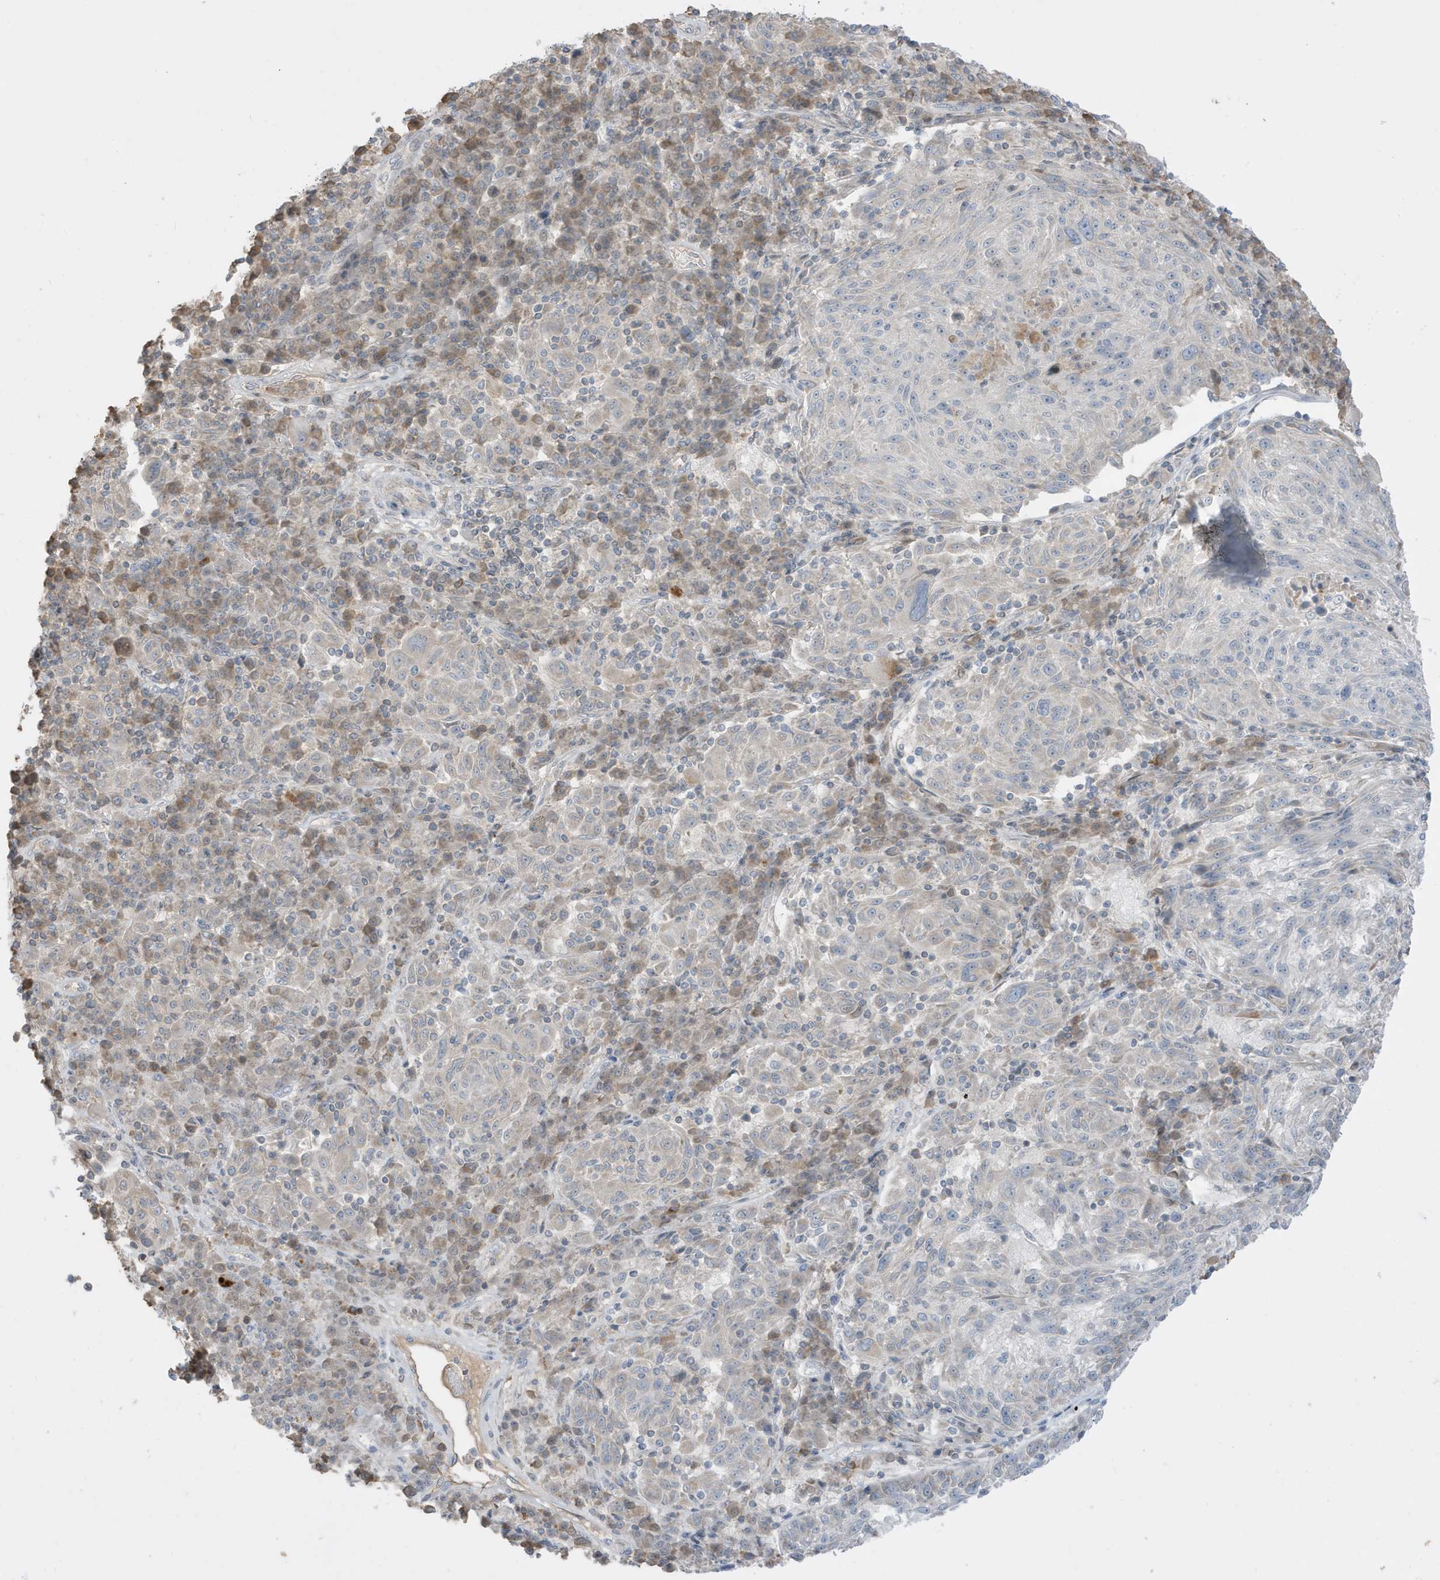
{"staining": {"intensity": "weak", "quantity": "<25%", "location": "nuclear"}, "tissue": "melanoma", "cell_type": "Tumor cells", "image_type": "cancer", "snomed": [{"axis": "morphology", "description": "Malignant melanoma, NOS"}, {"axis": "topography", "description": "Skin"}], "caption": "Immunohistochemistry photomicrograph of malignant melanoma stained for a protein (brown), which displays no staining in tumor cells. (Immunohistochemistry, brightfield microscopy, high magnification).", "gene": "FNDC1", "patient": {"sex": "male", "age": 53}}